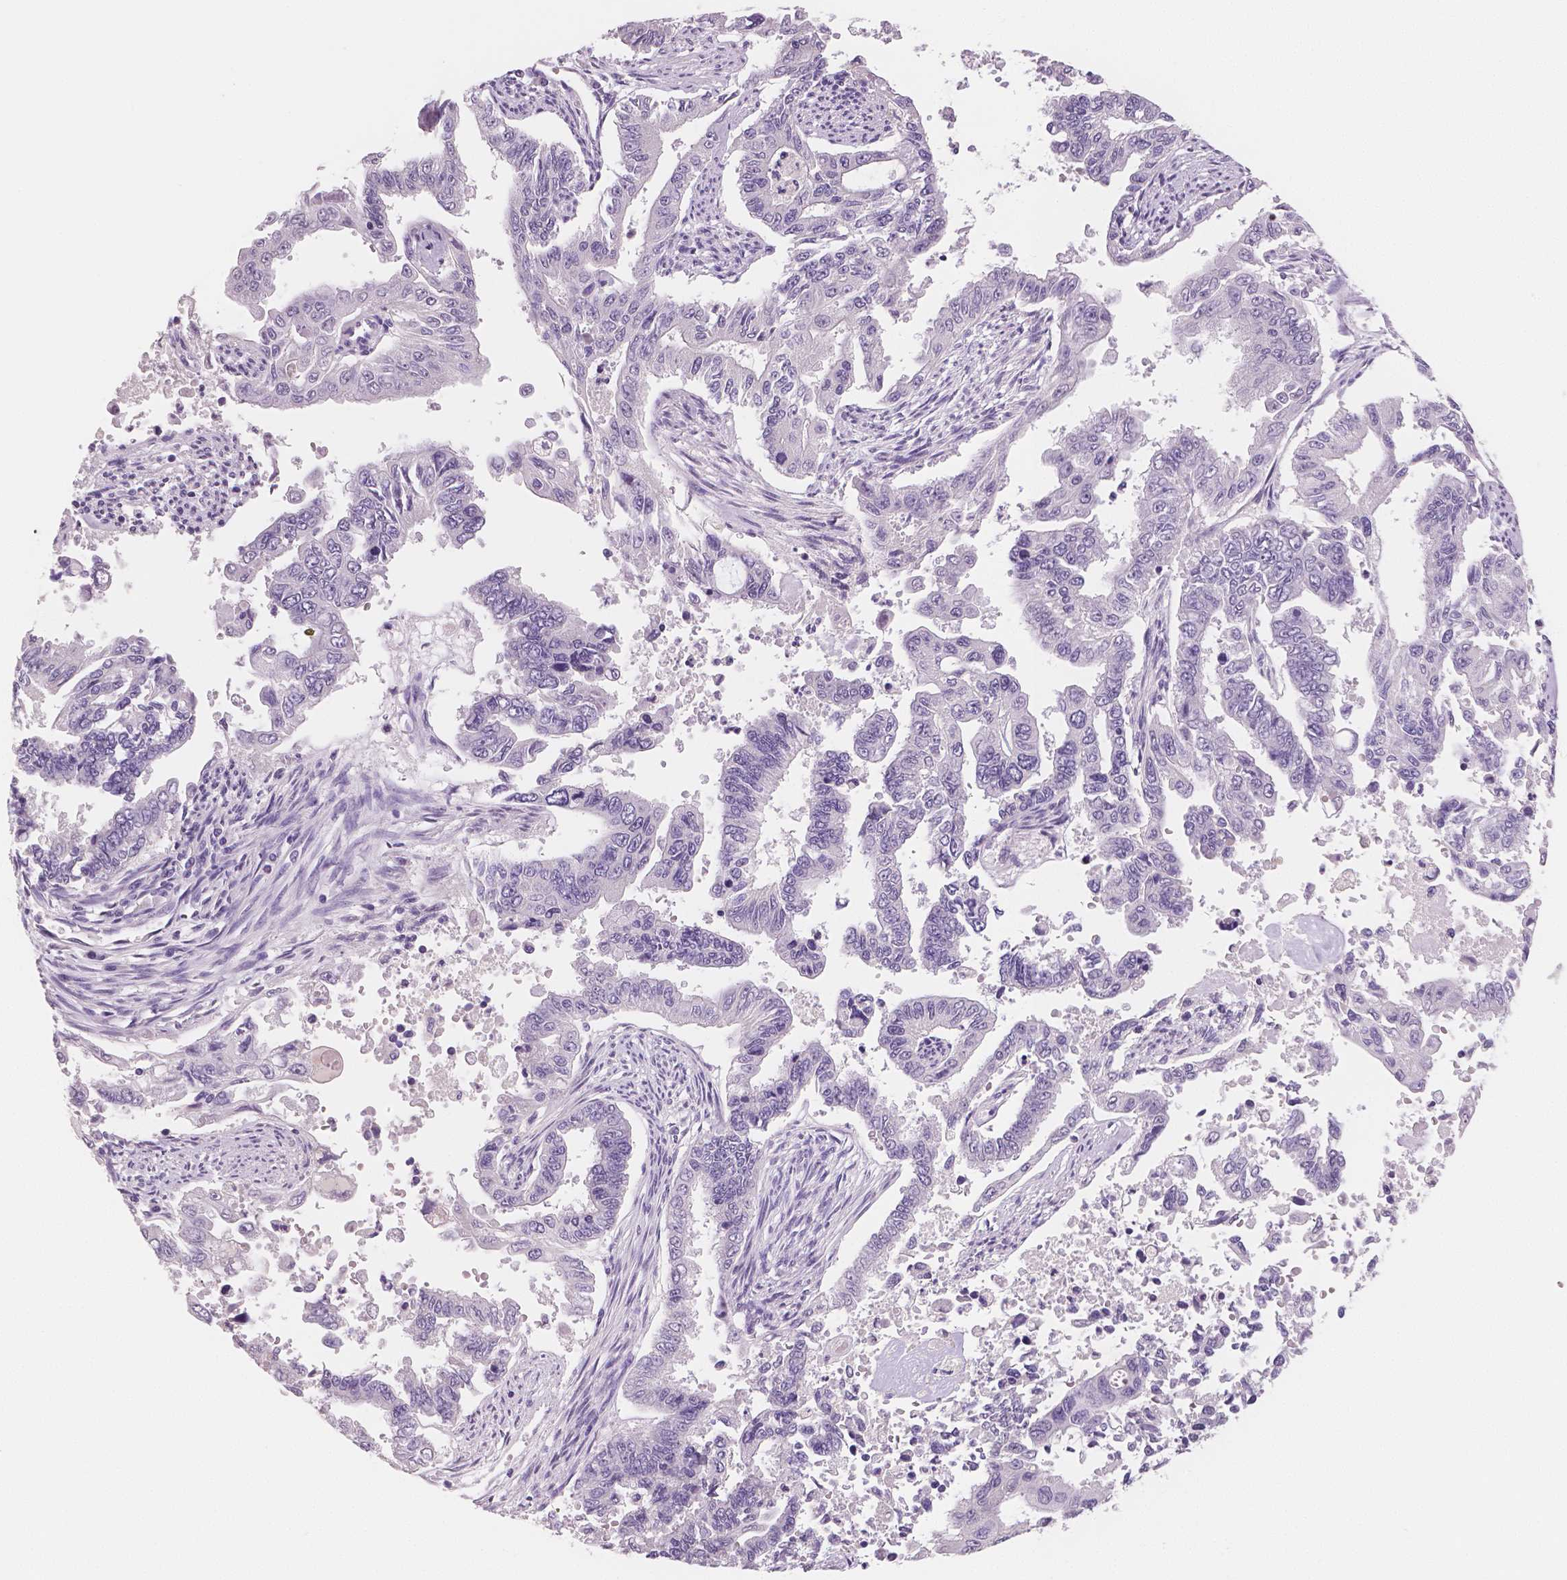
{"staining": {"intensity": "negative", "quantity": "none", "location": "none"}, "tissue": "endometrial cancer", "cell_type": "Tumor cells", "image_type": "cancer", "snomed": [{"axis": "morphology", "description": "Adenocarcinoma, NOS"}, {"axis": "topography", "description": "Uterus"}], "caption": "An immunohistochemistry histopathology image of endometrial adenocarcinoma is shown. There is no staining in tumor cells of endometrial adenocarcinoma. (DAB (3,3'-diaminobenzidine) immunohistochemistry (IHC) with hematoxylin counter stain).", "gene": "TSPAN7", "patient": {"sex": "female", "age": 59}}